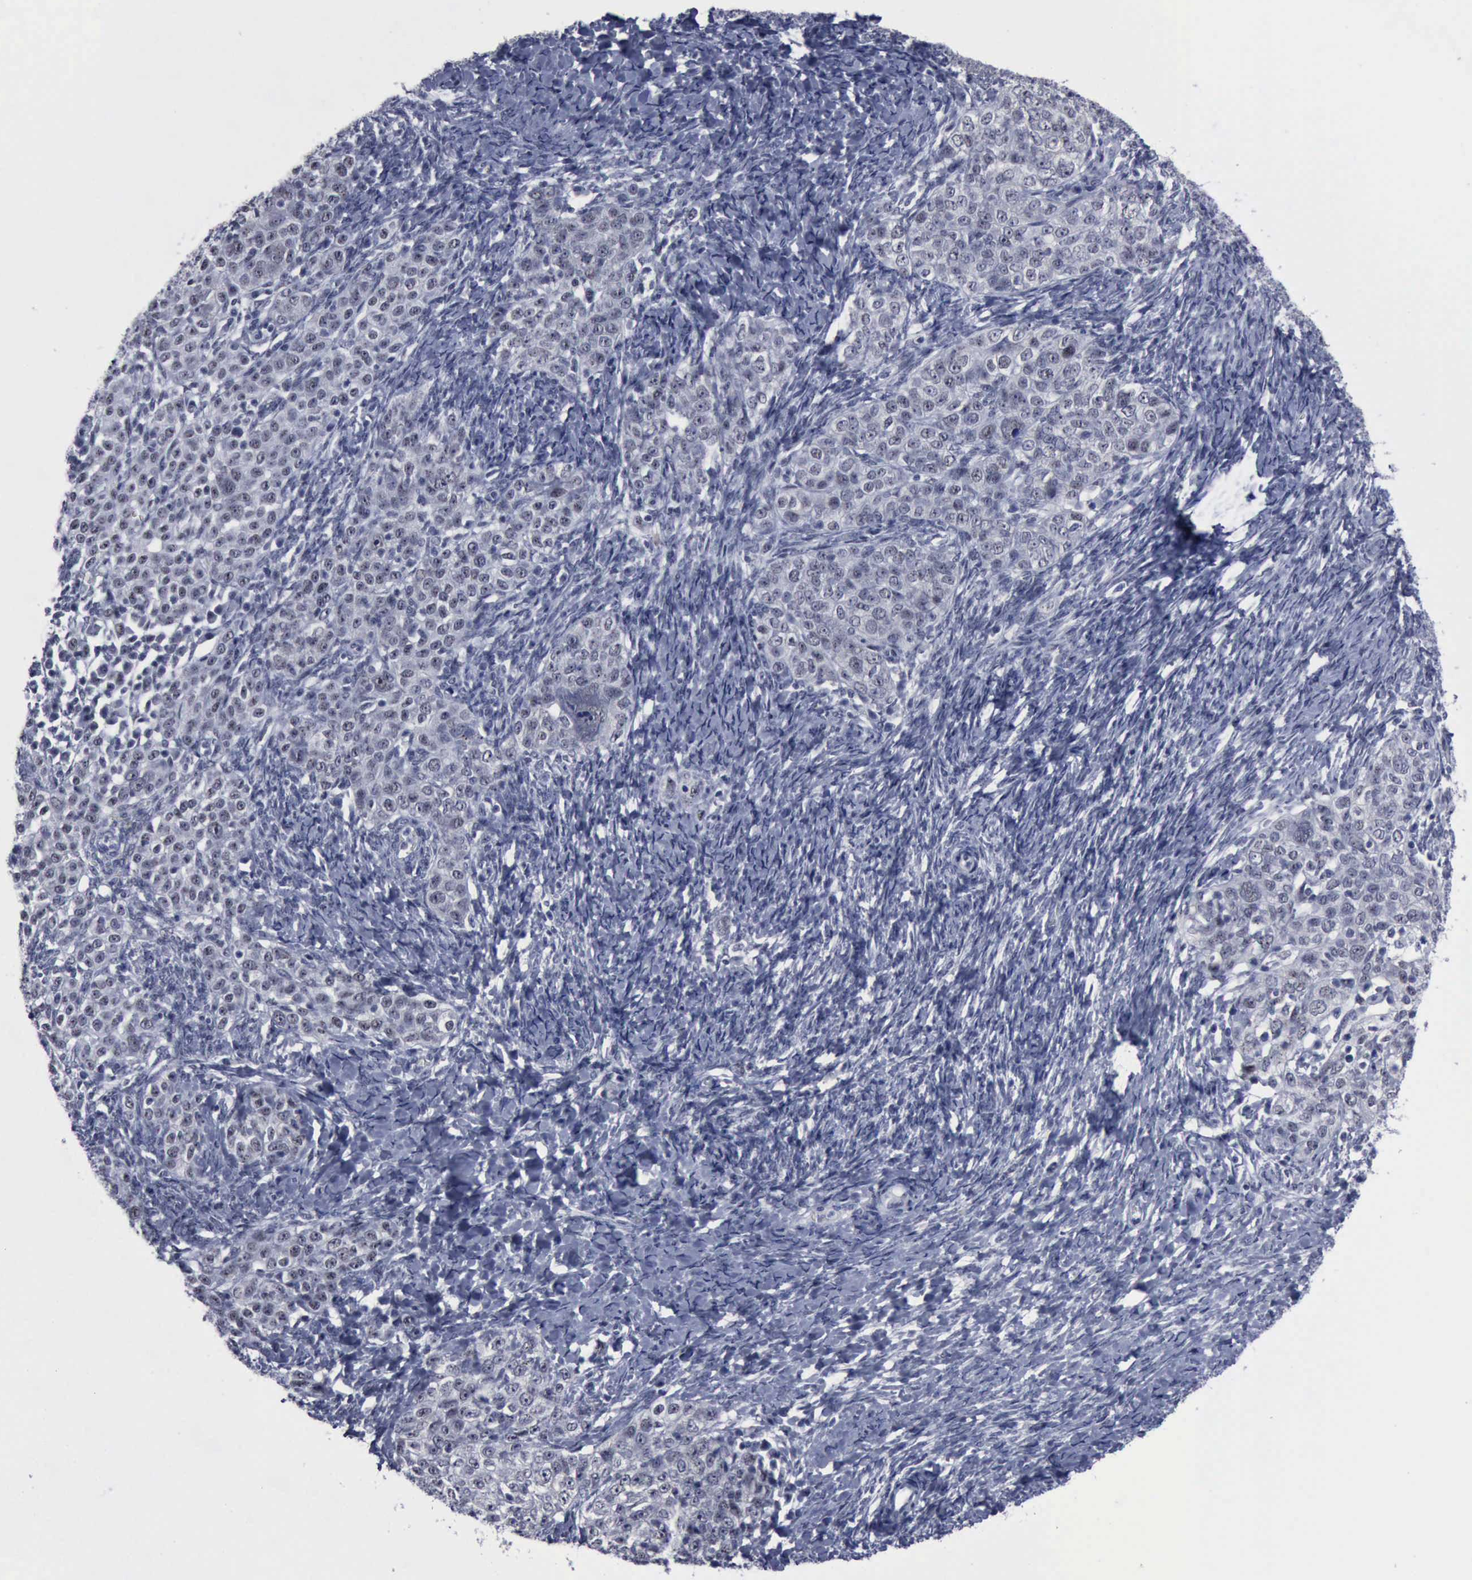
{"staining": {"intensity": "negative", "quantity": "none", "location": "none"}, "tissue": "ovarian cancer", "cell_type": "Tumor cells", "image_type": "cancer", "snomed": [{"axis": "morphology", "description": "Normal tissue, NOS"}, {"axis": "morphology", "description": "Cystadenocarcinoma, serous, NOS"}, {"axis": "topography", "description": "Ovary"}], "caption": "Ovarian cancer was stained to show a protein in brown. There is no significant positivity in tumor cells. (Brightfield microscopy of DAB immunohistochemistry at high magnification).", "gene": "BRD1", "patient": {"sex": "female", "age": 62}}